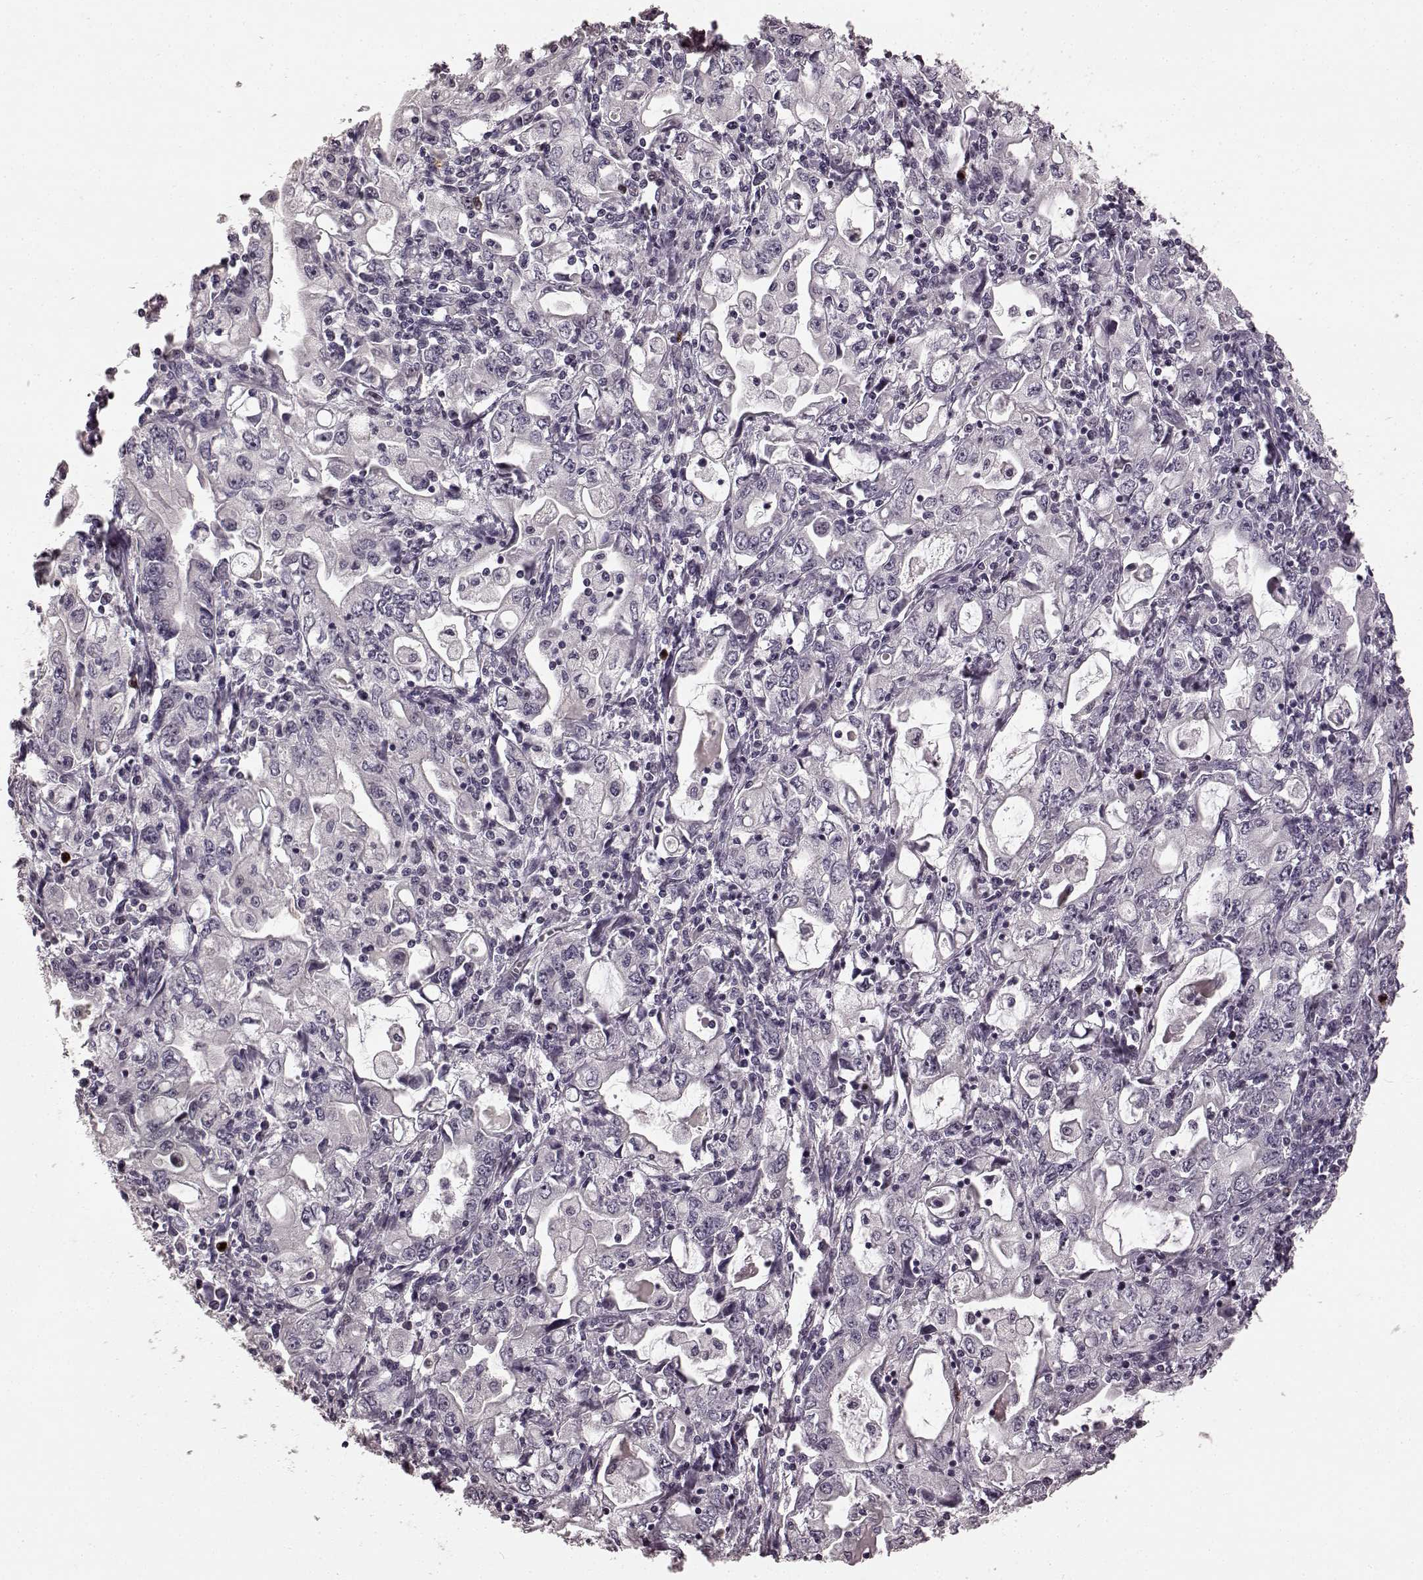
{"staining": {"intensity": "negative", "quantity": "none", "location": "none"}, "tissue": "stomach cancer", "cell_type": "Tumor cells", "image_type": "cancer", "snomed": [{"axis": "morphology", "description": "Adenocarcinoma, NOS"}, {"axis": "topography", "description": "Stomach, lower"}], "caption": "DAB (3,3'-diaminobenzidine) immunohistochemical staining of human stomach adenocarcinoma reveals no significant positivity in tumor cells.", "gene": "CCNA2", "patient": {"sex": "female", "age": 72}}